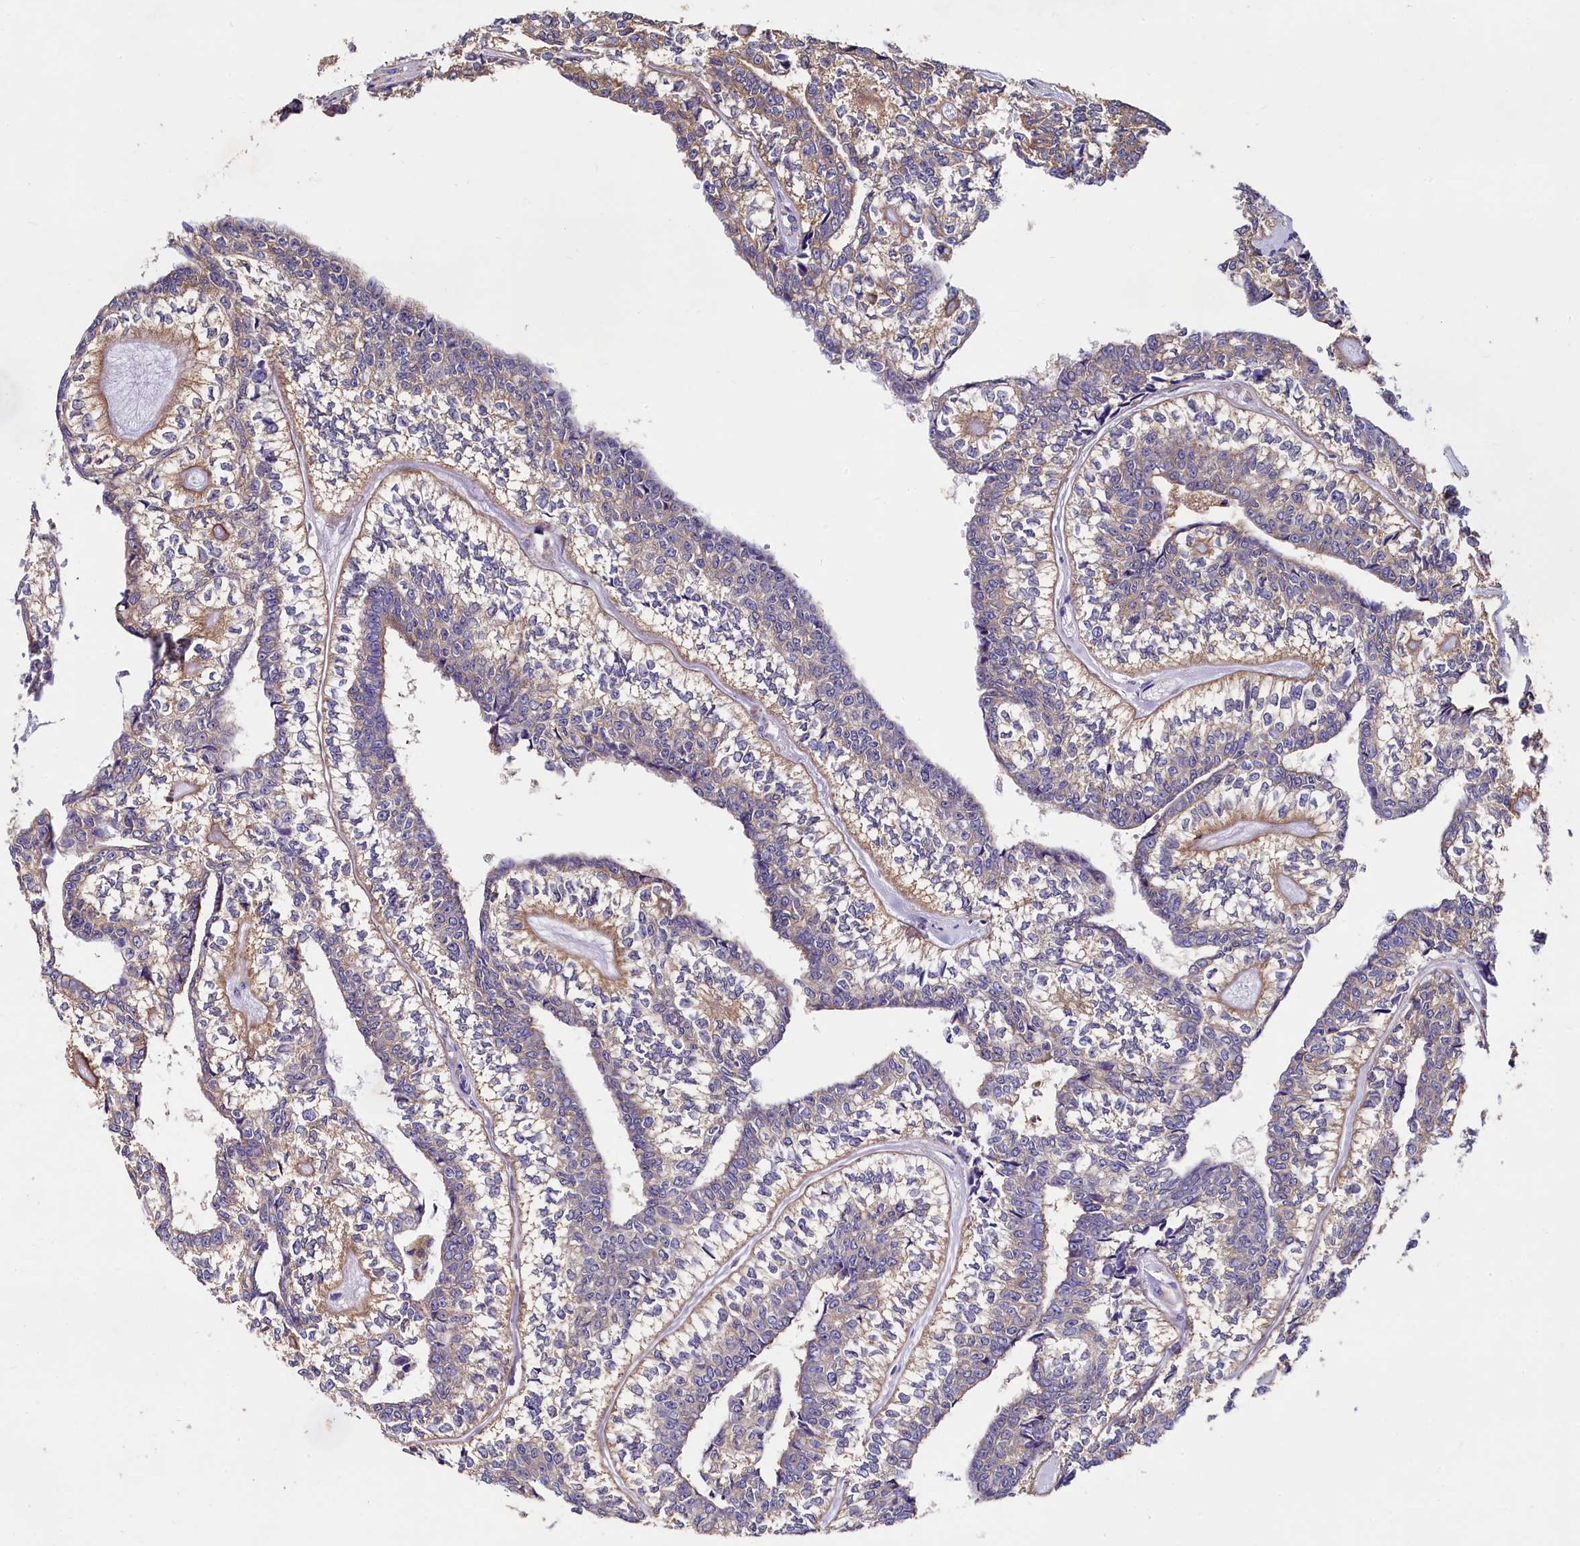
{"staining": {"intensity": "moderate", "quantity": "<25%", "location": "cytoplasmic/membranous"}, "tissue": "head and neck cancer", "cell_type": "Tumor cells", "image_type": "cancer", "snomed": [{"axis": "morphology", "description": "Adenocarcinoma, NOS"}, {"axis": "topography", "description": "Head-Neck"}], "caption": "Immunohistochemistry (DAB (3,3'-diaminobenzidine)) staining of human head and neck cancer (adenocarcinoma) exhibits moderate cytoplasmic/membranous protein positivity in about <25% of tumor cells.", "gene": "QARS1", "patient": {"sex": "female", "age": 73}}